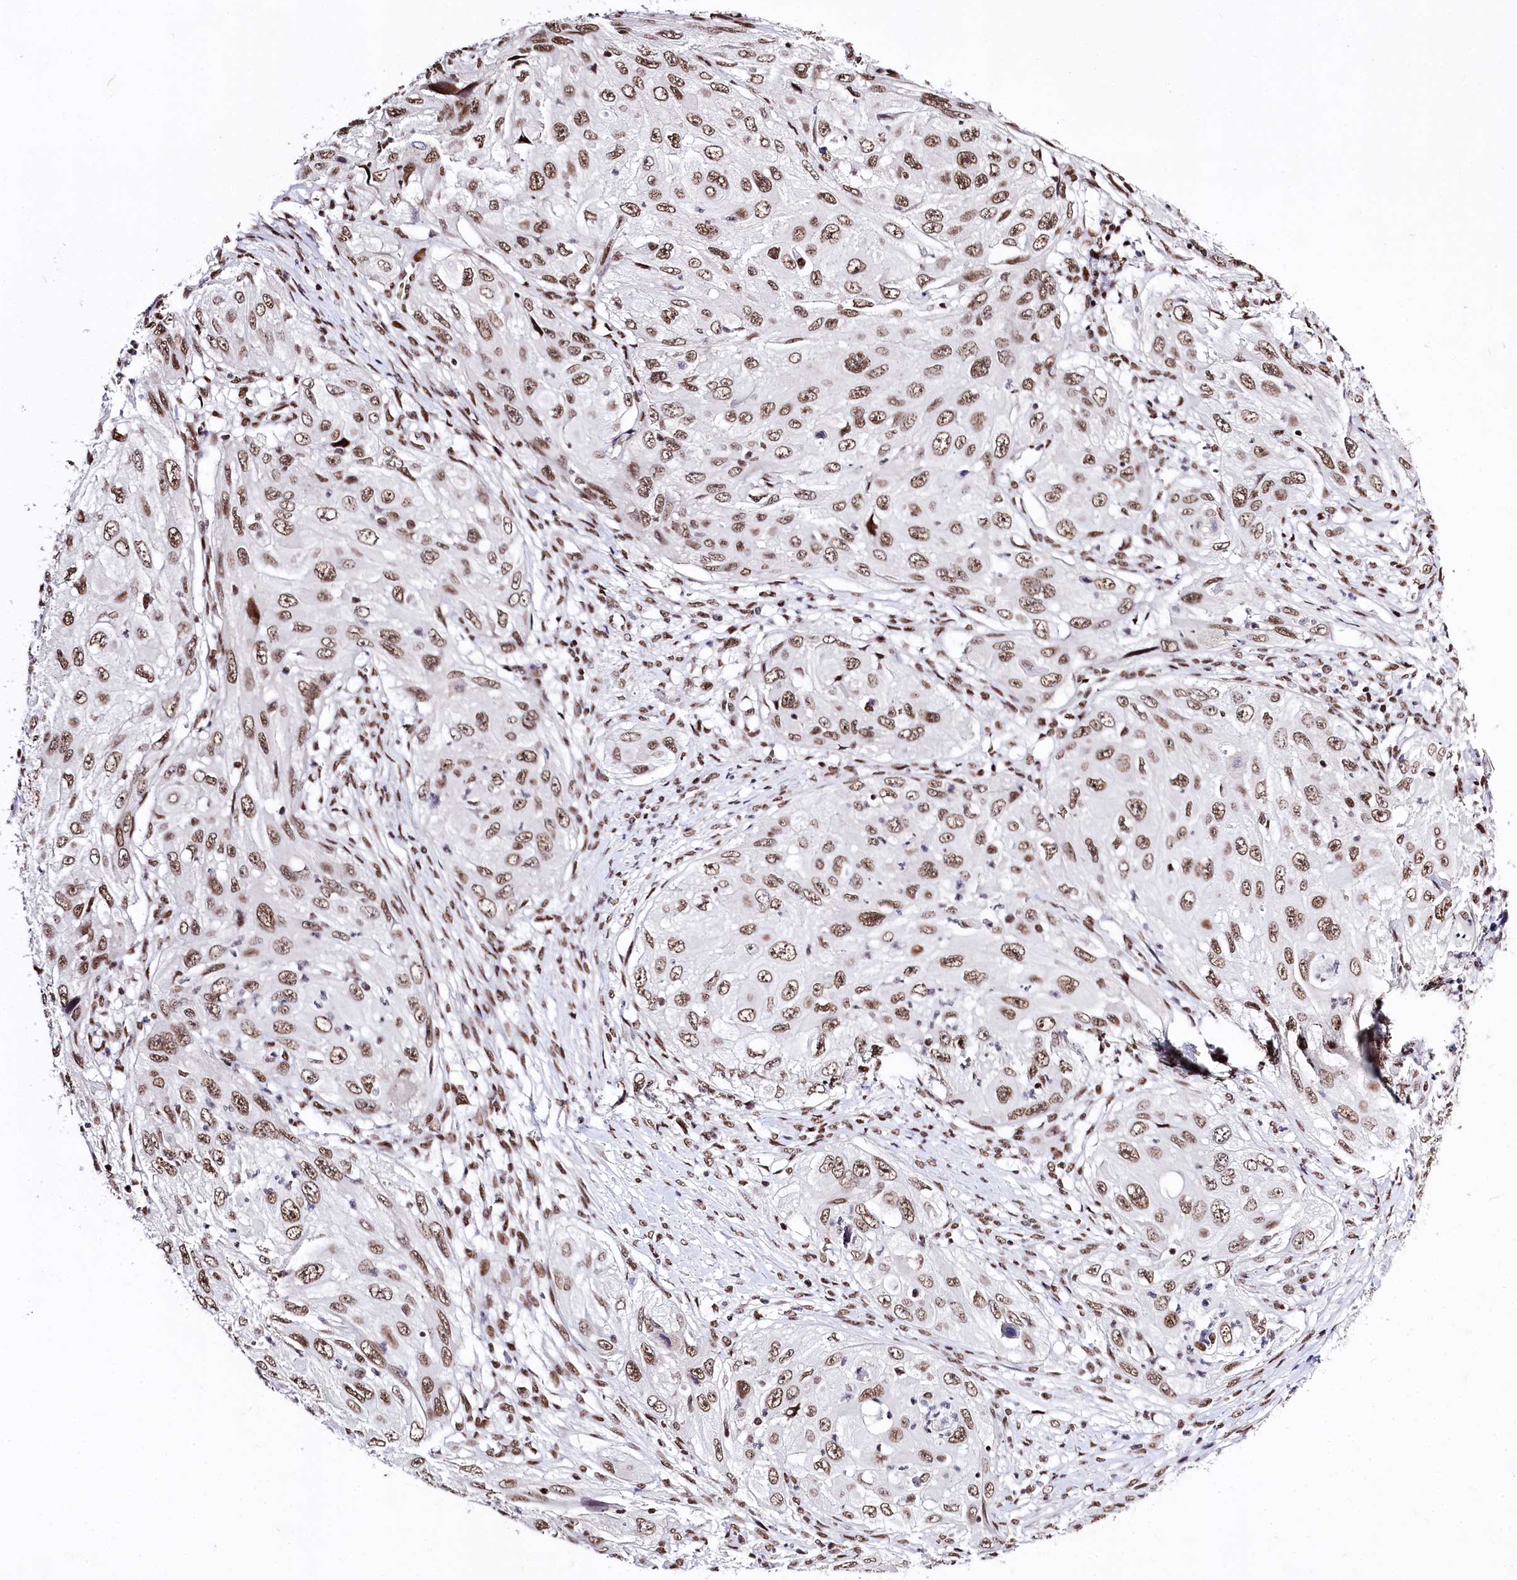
{"staining": {"intensity": "moderate", "quantity": ">75%", "location": "nuclear"}, "tissue": "cervical cancer", "cell_type": "Tumor cells", "image_type": "cancer", "snomed": [{"axis": "morphology", "description": "Squamous cell carcinoma, NOS"}, {"axis": "topography", "description": "Cervix"}], "caption": "Squamous cell carcinoma (cervical) stained for a protein exhibits moderate nuclear positivity in tumor cells.", "gene": "POU4F3", "patient": {"sex": "female", "age": 42}}